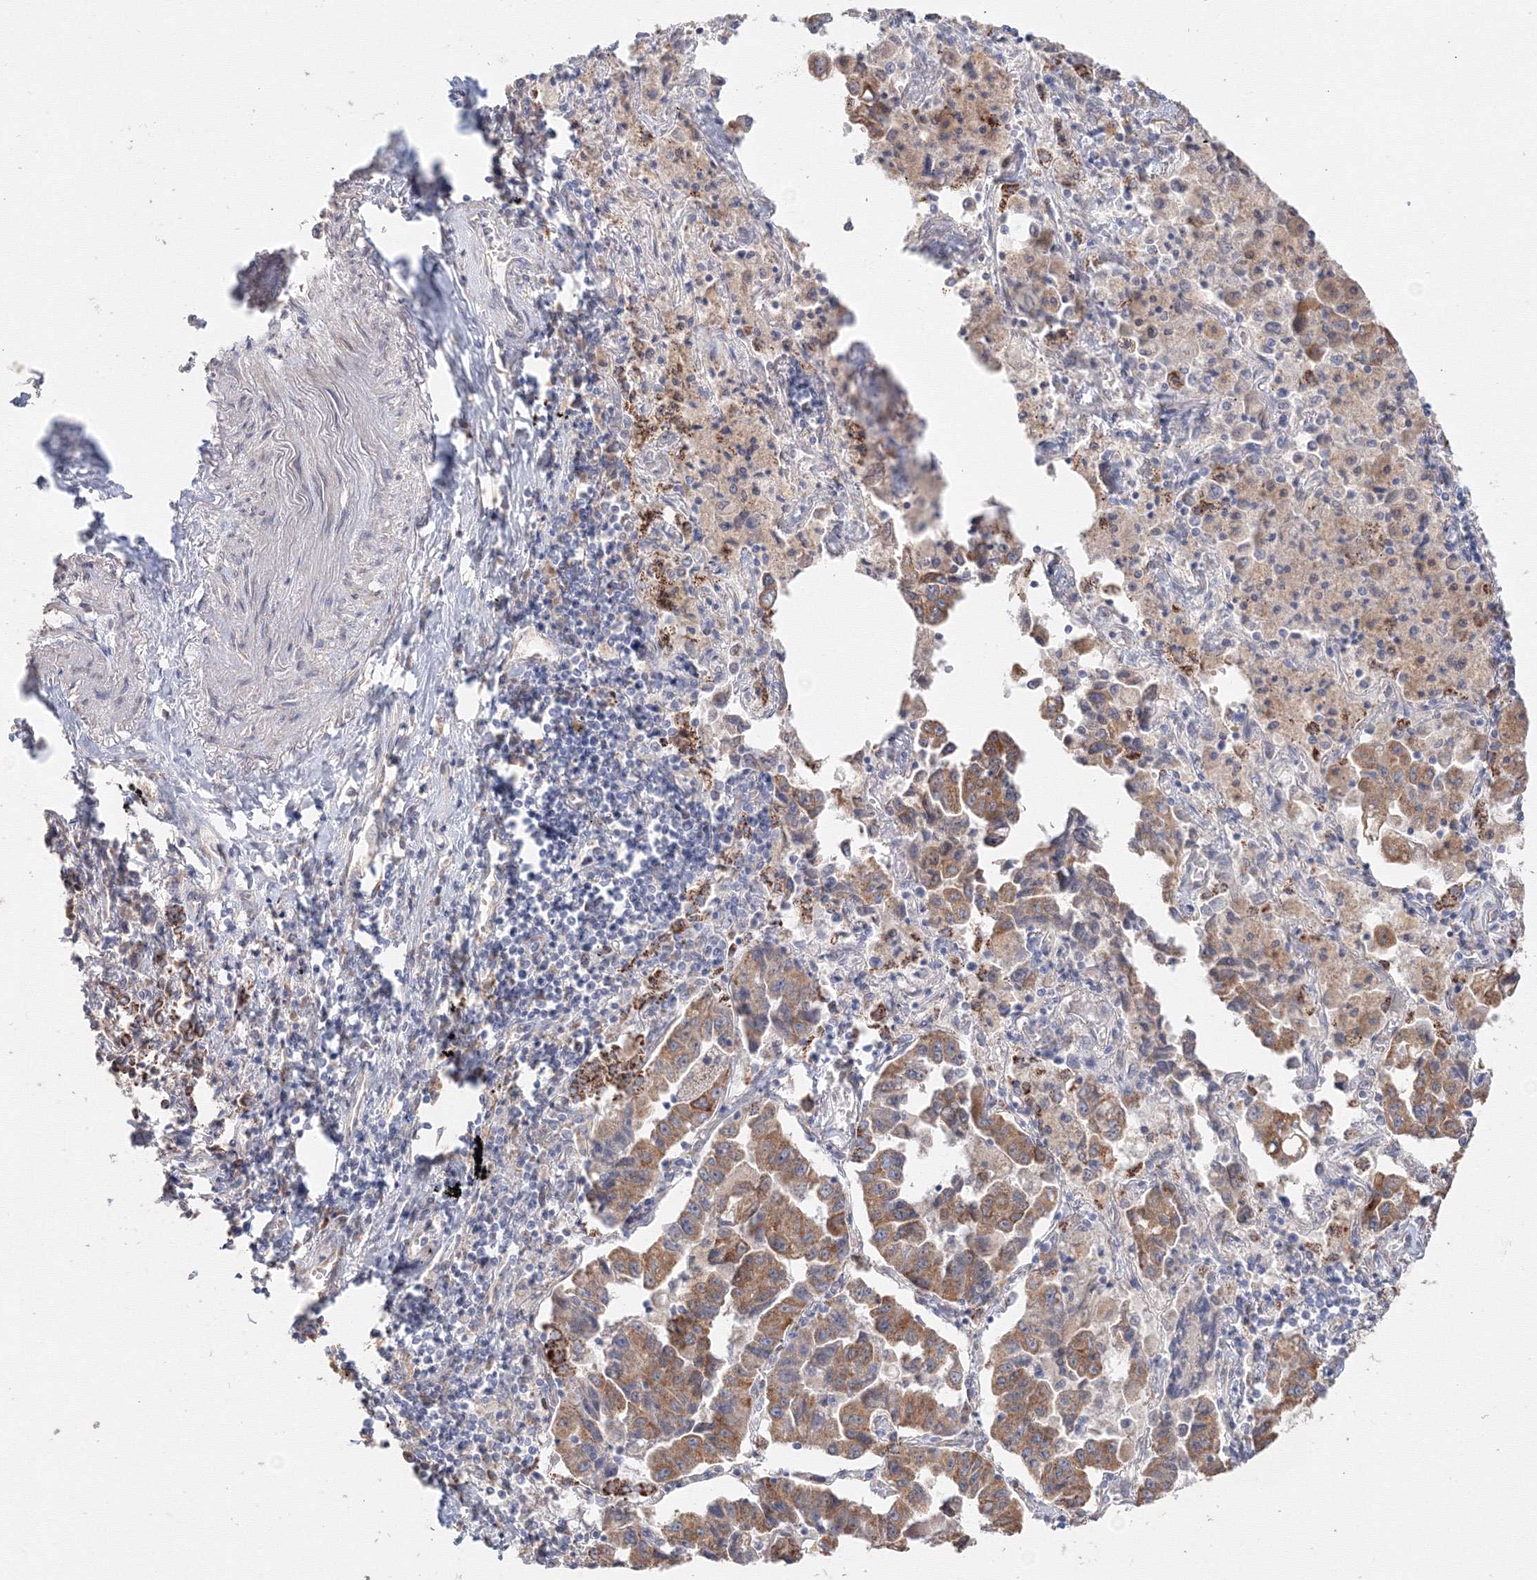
{"staining": {"intensity": "moderate", "quantity": ">75%", "location": "cytoplasmic/membranous"}, "tissue": "lung cancer", "cell_type": "Tumor cells", "image_type": "cancer", "snomed": [{"axis": "morphology", "description": "Adenocarcinoma, NOS"}, {"axis": "topography", "description": "Lung"}], "caption": "Immunohistochemical staining of human lung cancer (adenocarcinoma) exhibits medium levels of moderate cytoplasmic/membranous protein expression in approximately >75% of tumor cells. The staining is performed using DAB brown chromogen to label protein expression. The nuclei are counter-stained blue using hematoxylin.", "gene": "DHRS12", "patient": {"sex": "female", "age": 51}}